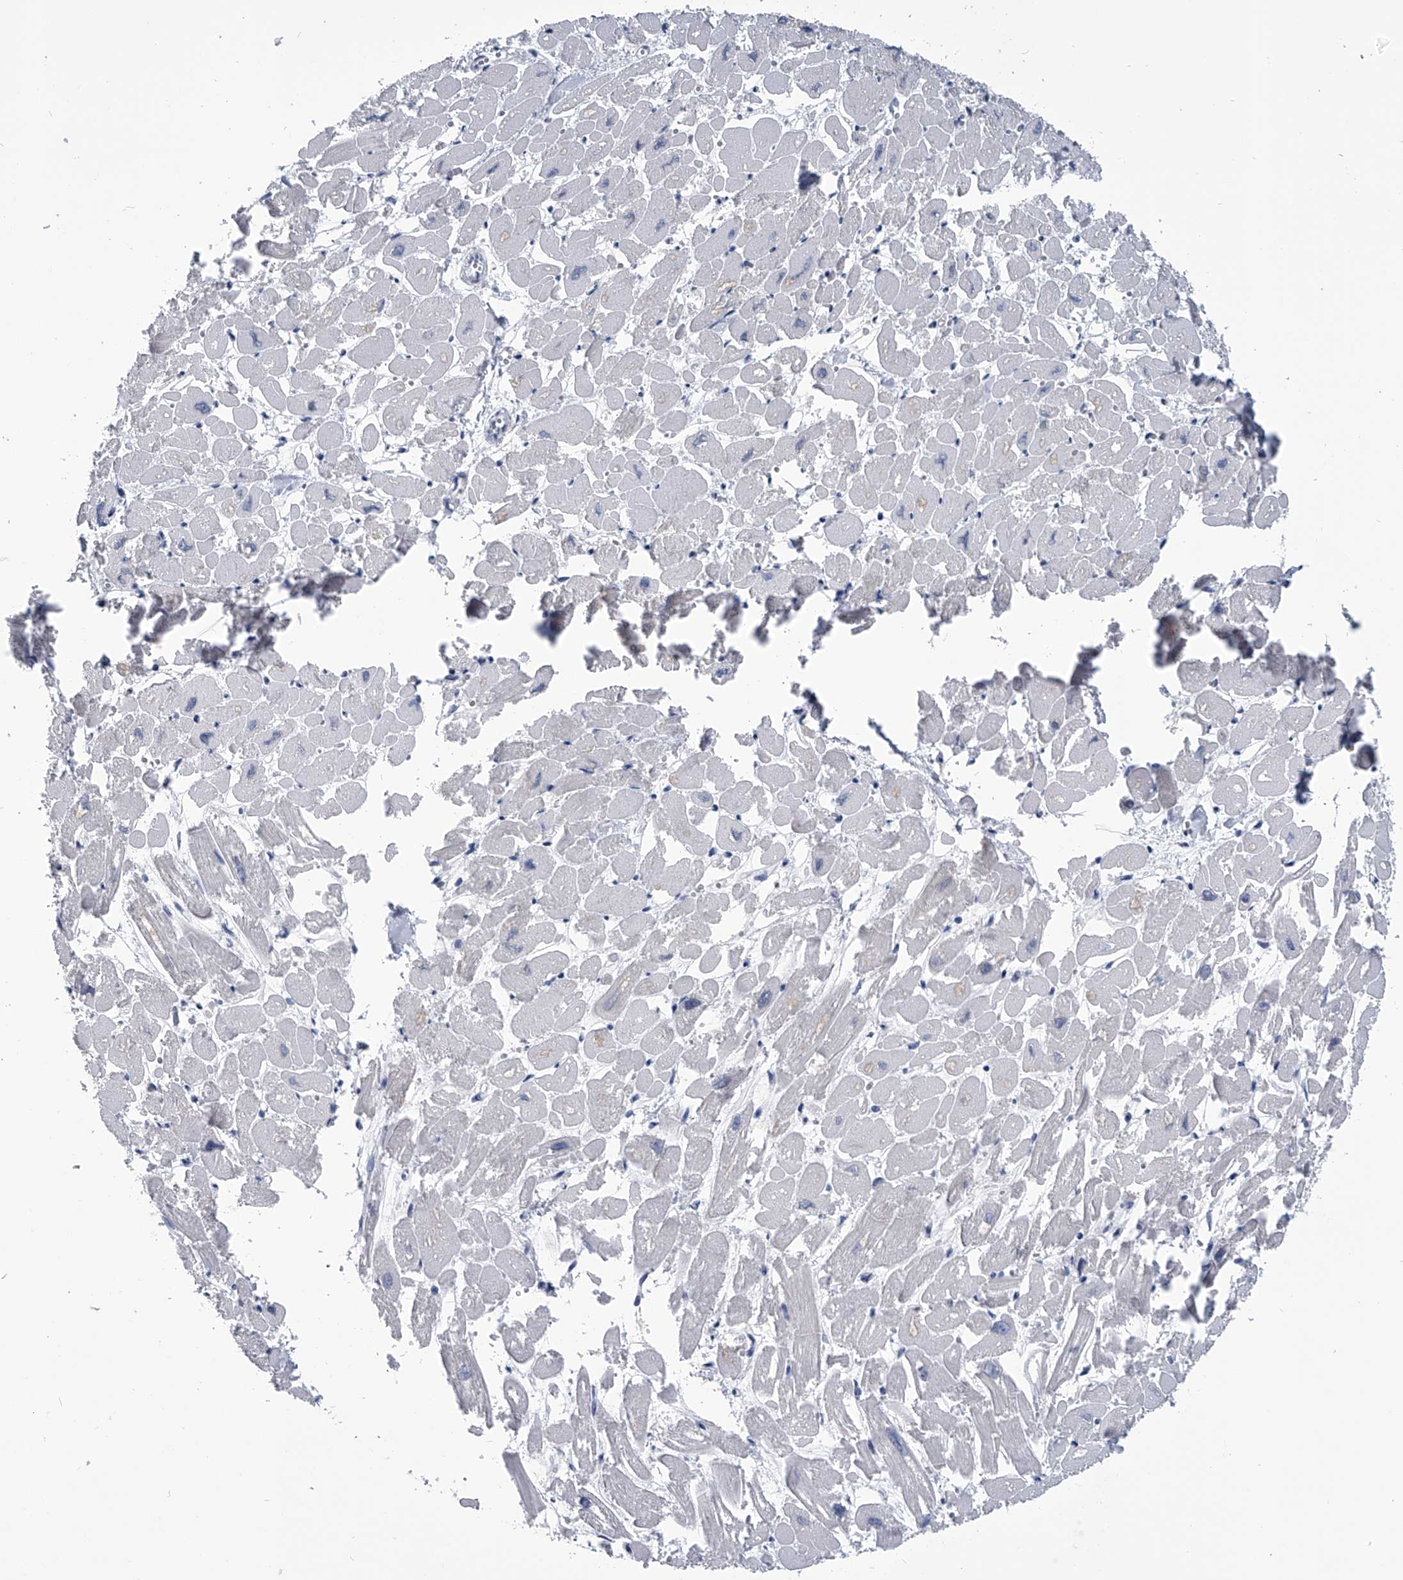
{"staining": {"intensity": "negative", "quantity": "none", "location": "none"}, "tissue": "heart muscle", "cell_type": "Cardiomyocytes", "image_type": "normal", "snomed": [{"axis": "morphology", "description": "Normal tissue, NOS"}, {"axis": "topography", "description": "Heart"}], "caption": "Heart muscle was stained to show a protein in brown. There is no significant expression in cardiomyocytes. (Brightfield microscopy of DAB IHC at high magnification).", "gene": "PDXK", "patient": {"sex": "male", "age": 54}}